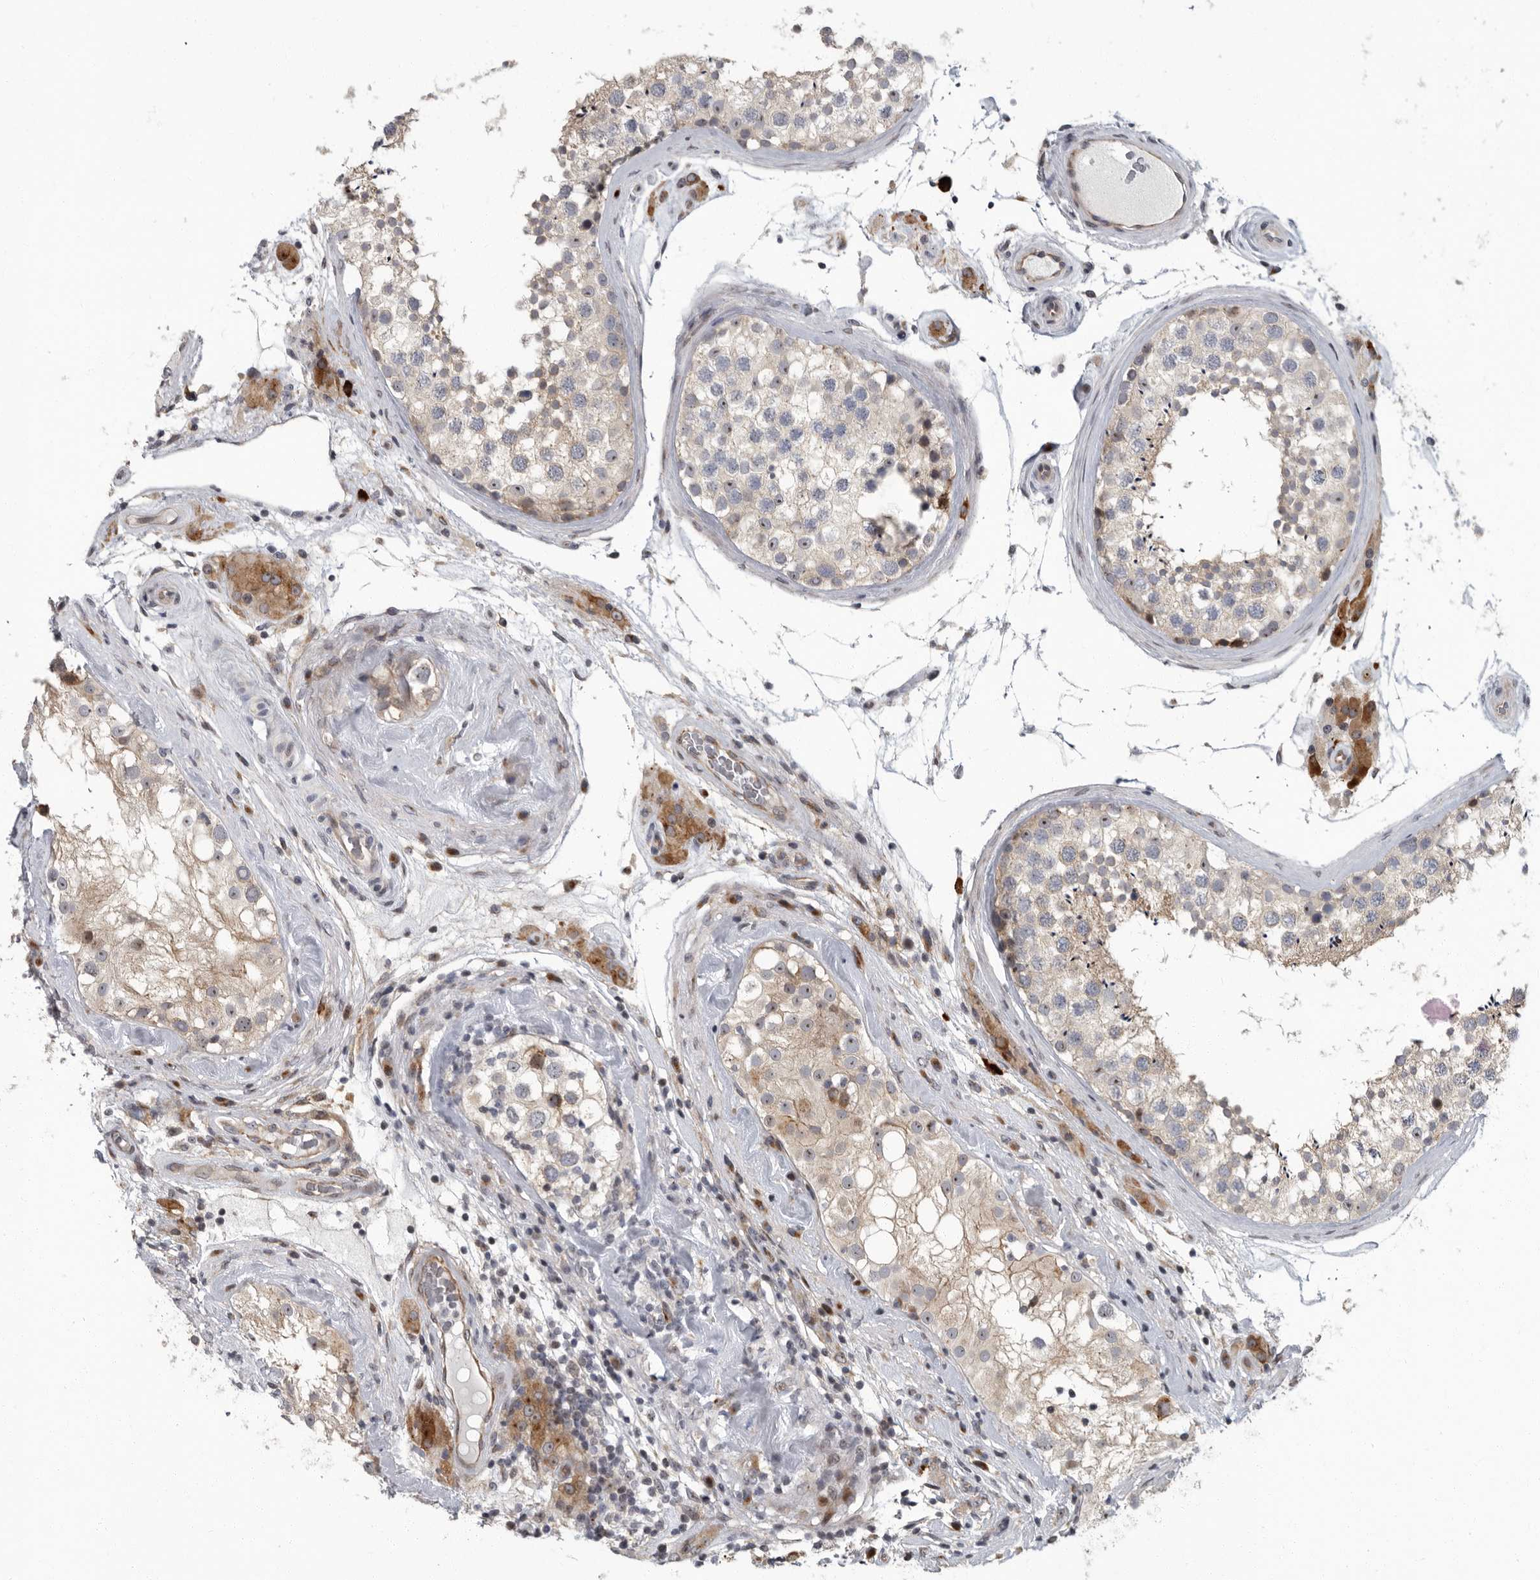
{"staining": {"intensity": "weak", "quantity": "25%-75%", "location": "cytoplasmic/membranous"}, "tissue": "testis", "cell_type": "Cells in seminiferous ducts", "image_type": "normal", "snomed": [{"axis": "morphology", "description": "Normal tissue, NOS"}, {"axis": "topography", "description": "Testis"}], "caption": "This is a photomicrograph of immunohistochemistry (IHC) staining of normal testis, which shows weak staining in the cytoplasmic/membranous of cells in seminiferous ducts.", "gene": "PDCD11", "patient": {"sex": "male", "age": 46}}